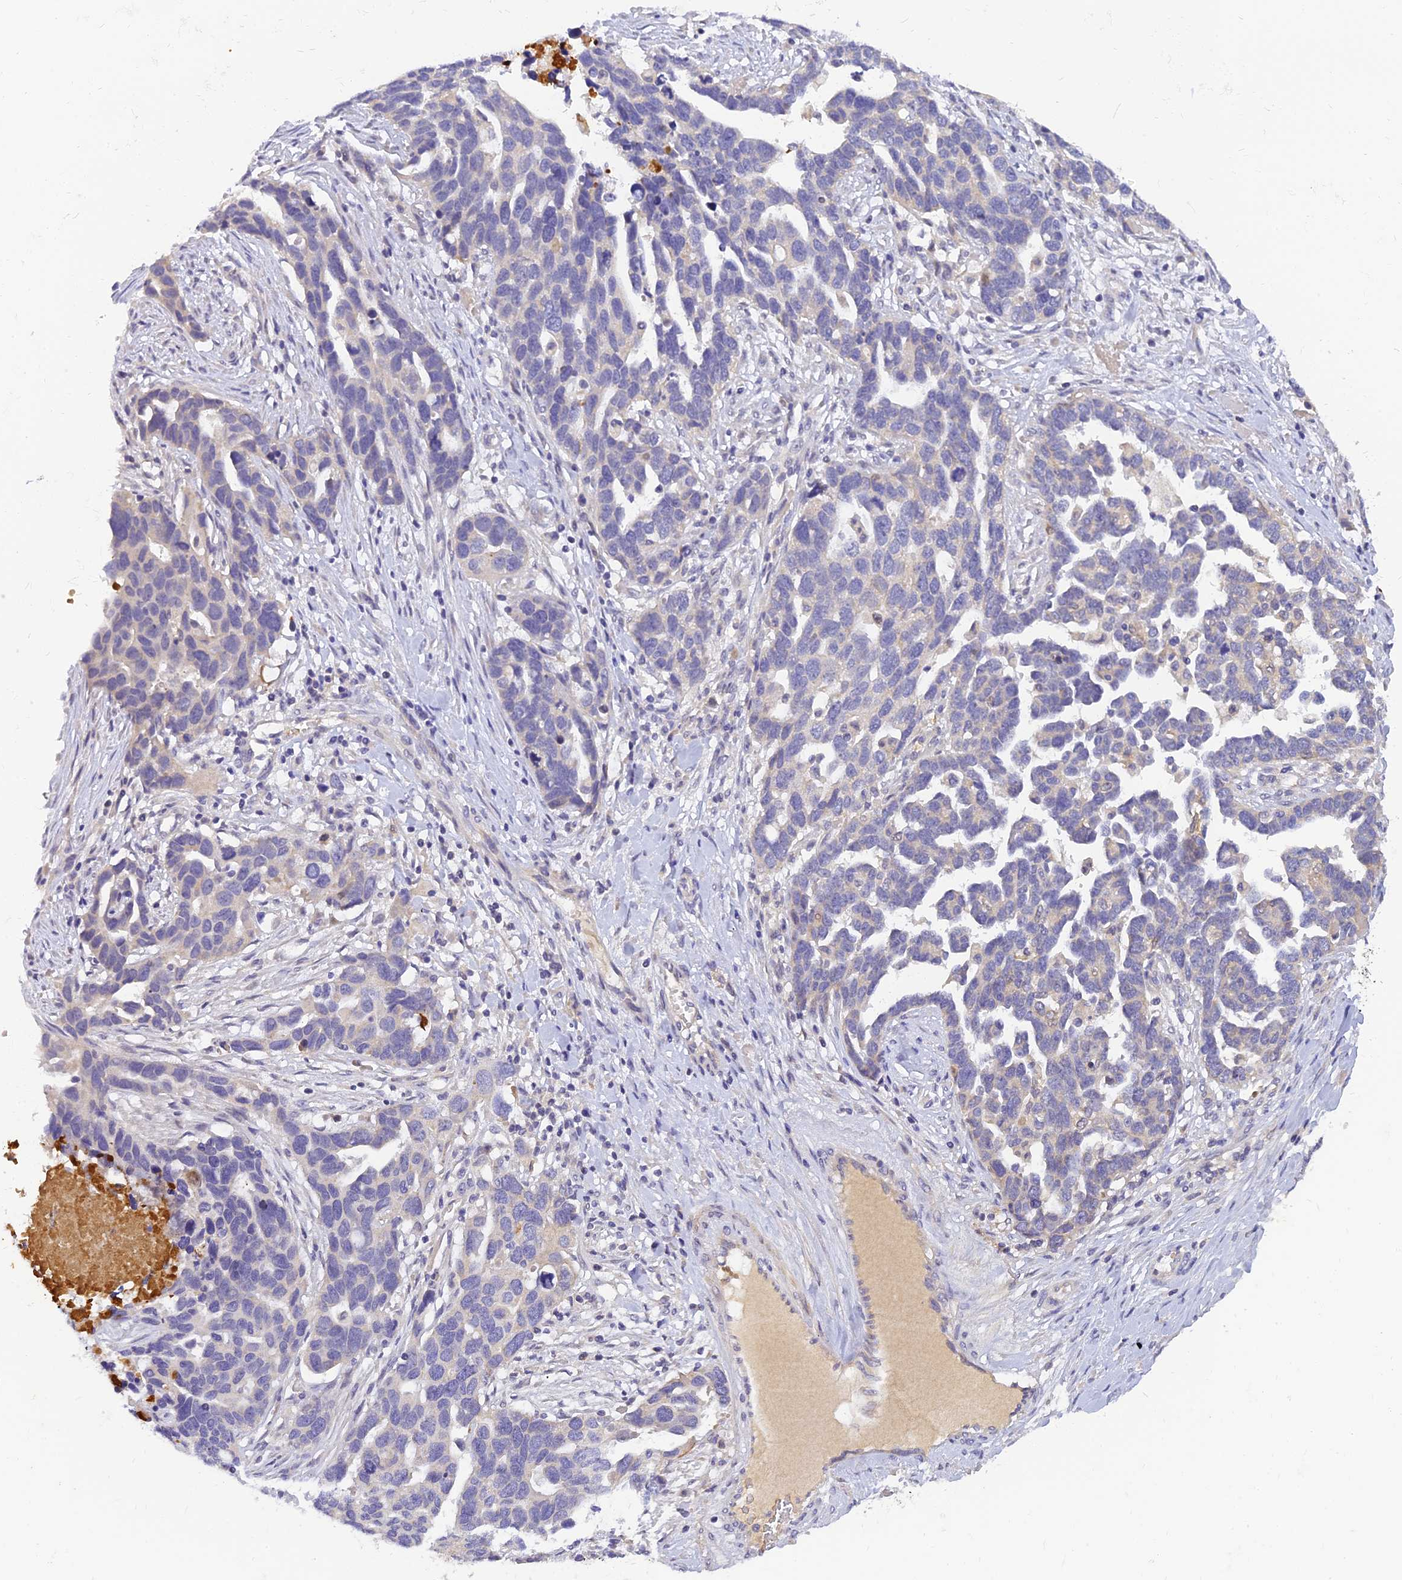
{"staining": {"intensity": "negative", "quantity": "none", "location": "none"}, "tissue": "ovarian cancer", "cell_type": "Tumor cells", "image_type": "cancer", "snomed": [{"axis": "morphology", "description": "Cystadenocarcinoma, serous, NOS"}, {"axis": "topography", "description": "Ovary"}], "caption": "Tumor cells show no significant positivity in ovarian cancer.", "gene": "ANKS4B", "patient": {"sex": "female", "age": 54}}